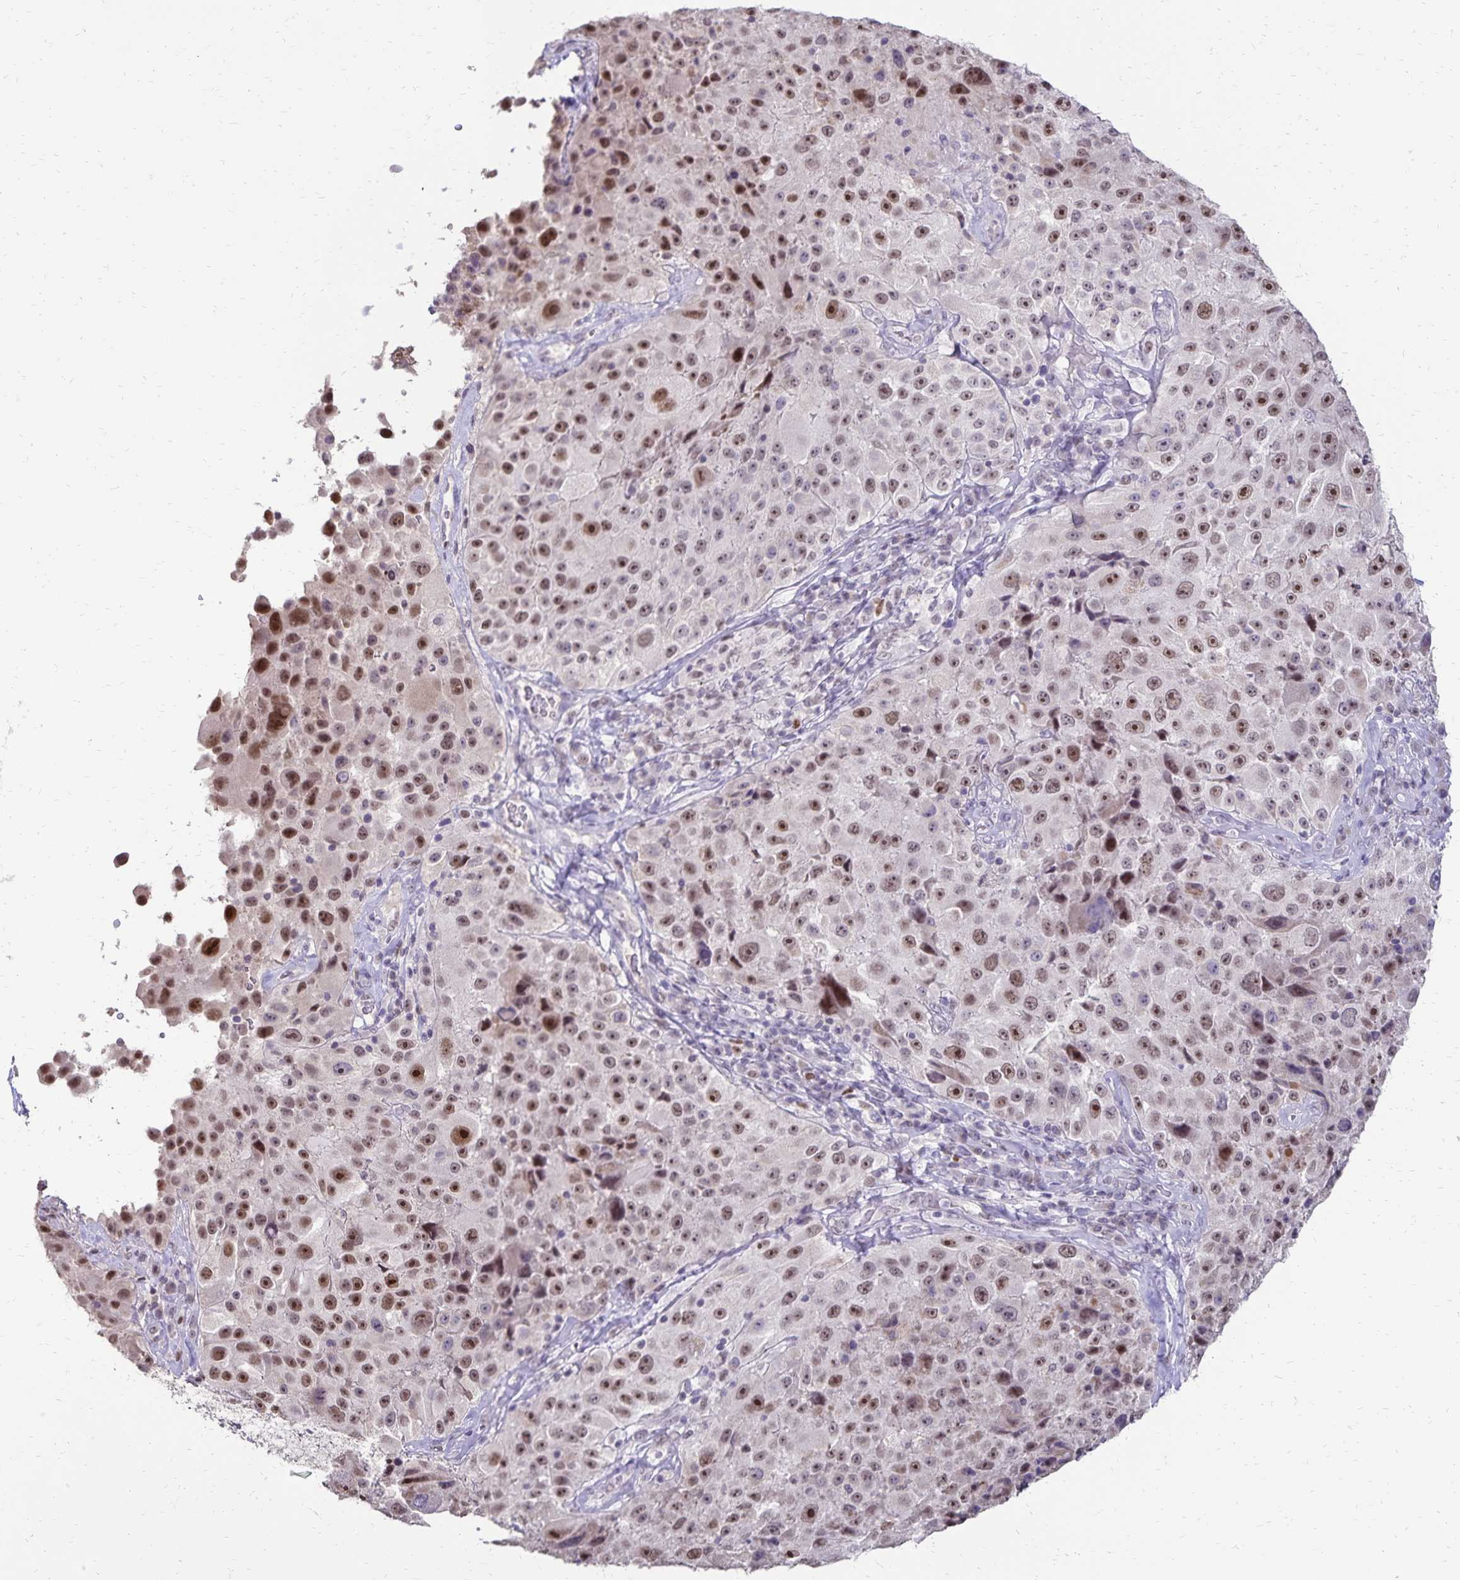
{"staining": {"intensity": "moderate", "quantity": ">75%", "location": "nuclear"}, "tissue": "melanoma", "cell_type": "Tumor cells", "image_type": "cancer", "snomed": [{"axis": "morphology", "description": "Malignant melanoma, Metastatic site"}, {"axis": "topography", "description": "Lymph node"}], "caption": "This is an image of IHC staining of melanoma, which shows moderate expression in the nuclear of tumor cells.", "gene": "POLB", "patient": {"sex": "male", "age": 62}}